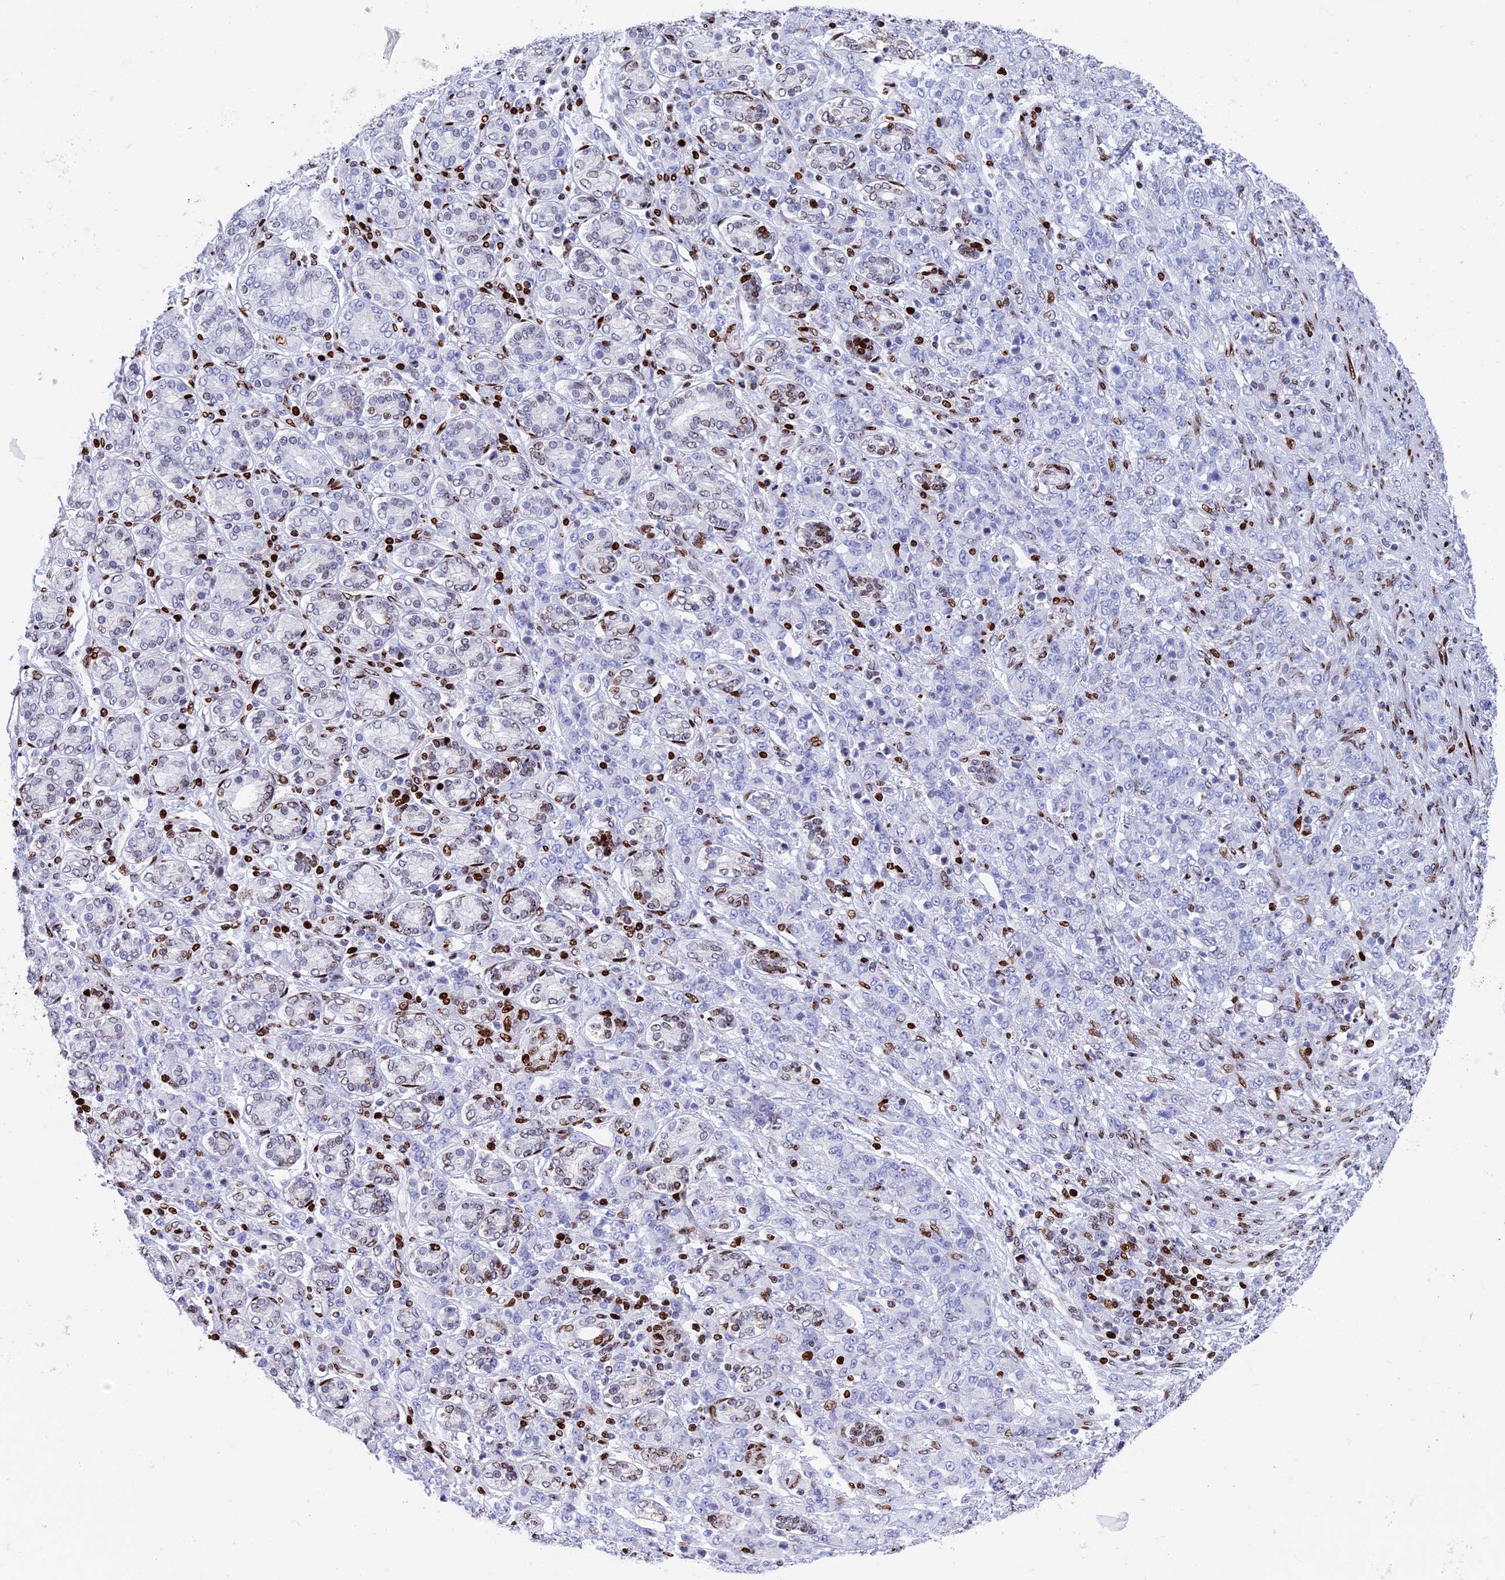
{"staining": {"intensity": "negative", "quantity": "none", "location": "none"}, "tissue": "stomach cancer", "cell_type": "Tumor cells", "image_type": "cancer", "snomed": [{"axis": "morphology", "description": "Adenocarcinoma, NOS"}, {"axis": "topography", "description": "Stomach"}], "caption": "Human stomach adenocarcinoma stained for a protein using IHC exhibits no expression in tumor cells.", "gene": "BTBD3", "patient": {"sex": "female", "age": 79}}